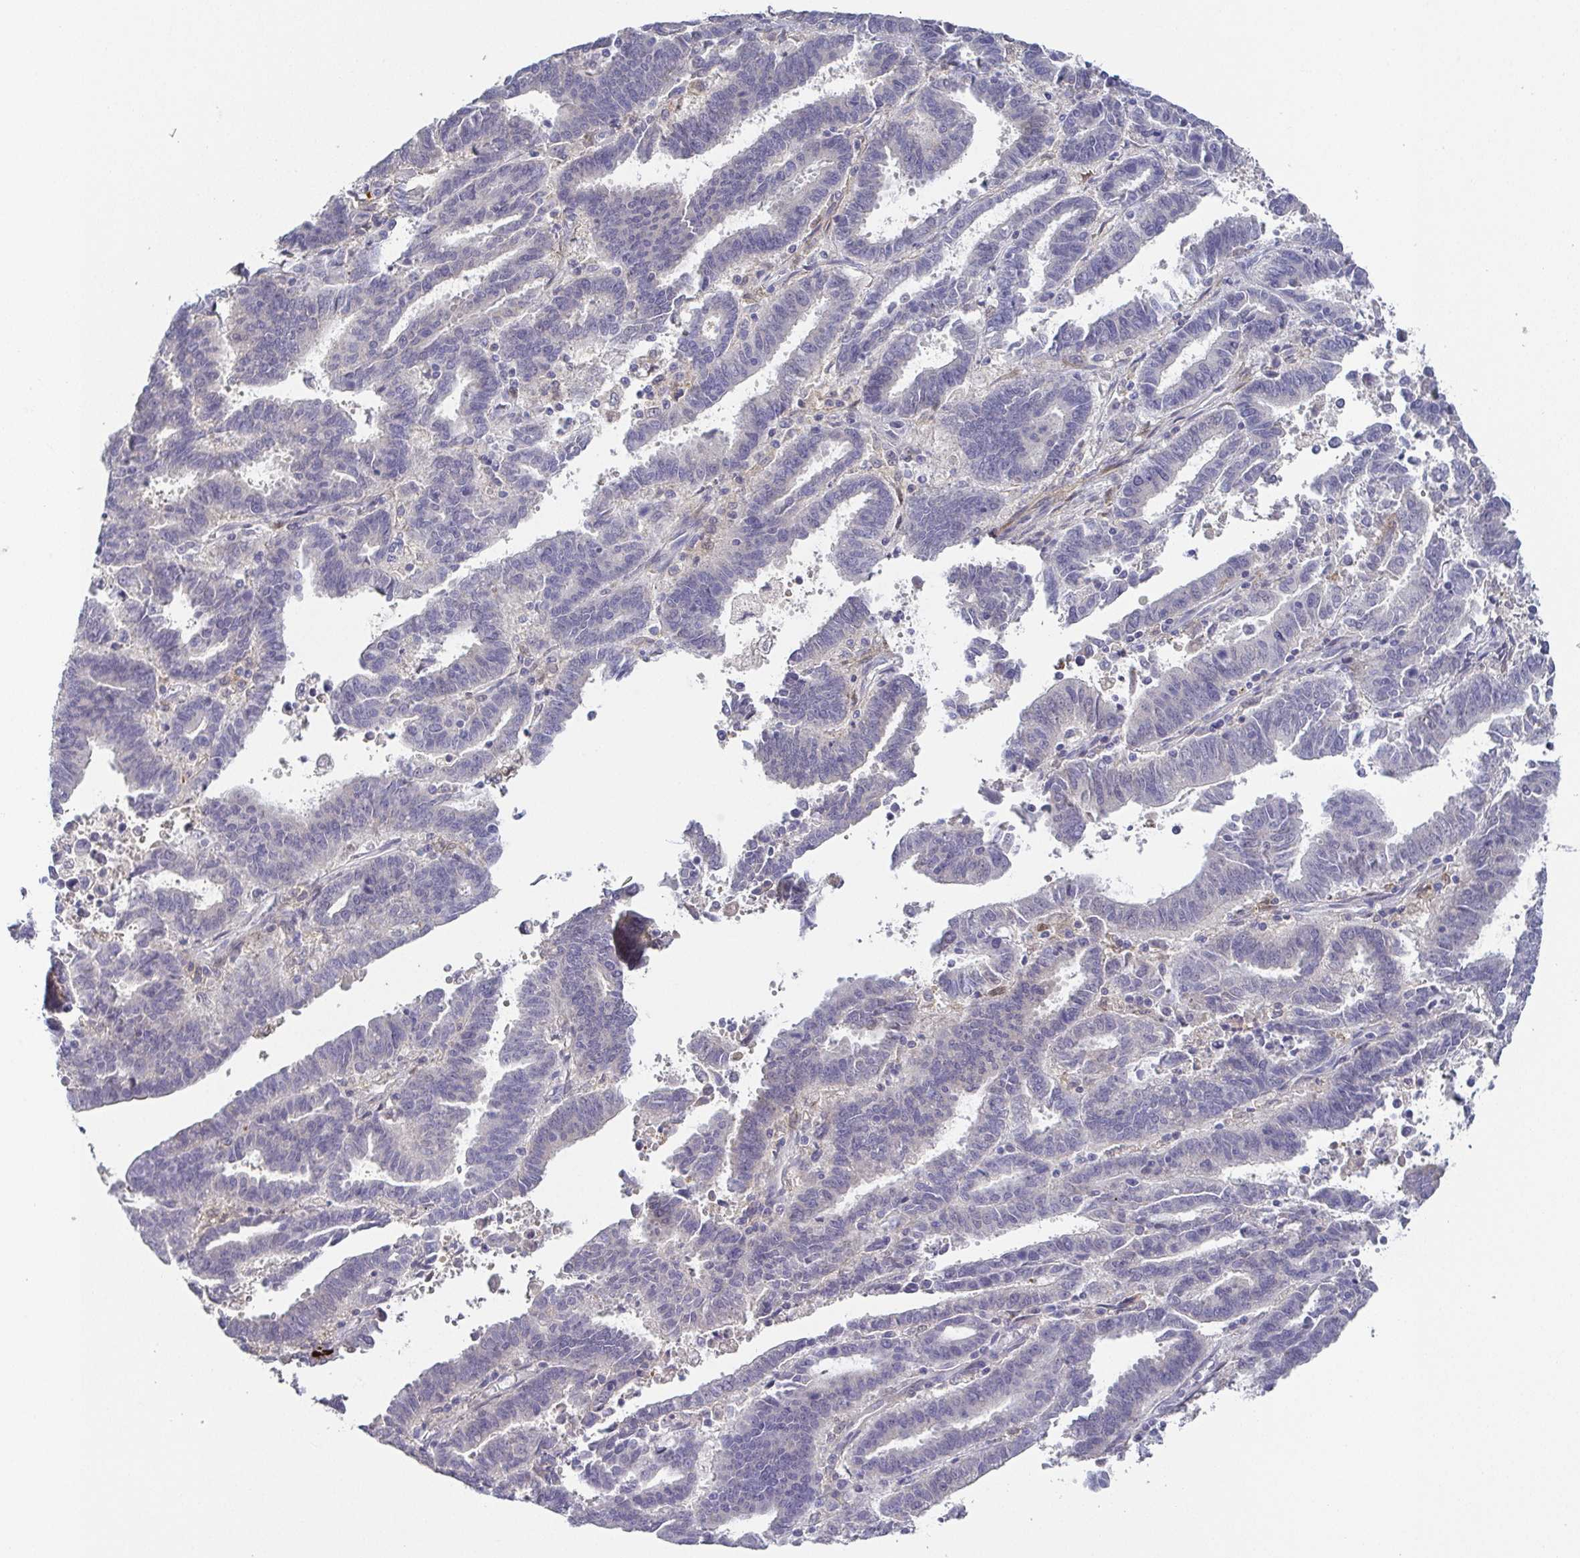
{"staining": {"intensity": "negative", "quantity": "none", "location": "none"}, "tissue": "endometrial cancer", "cell_type": "Tumor cells", "image_type": "cancer", "snomed": [{"axis": "morphology", "description": "Adenocarcinoma, NOS"}, {"axis": "topography", "description": "Uterus"}], "caption": "Tumor cells are negative for brown protein staining in adenocarcinoma (endometrial).", "gene": "RNASE7", "patient": {"sex": "female", "age": 83}}